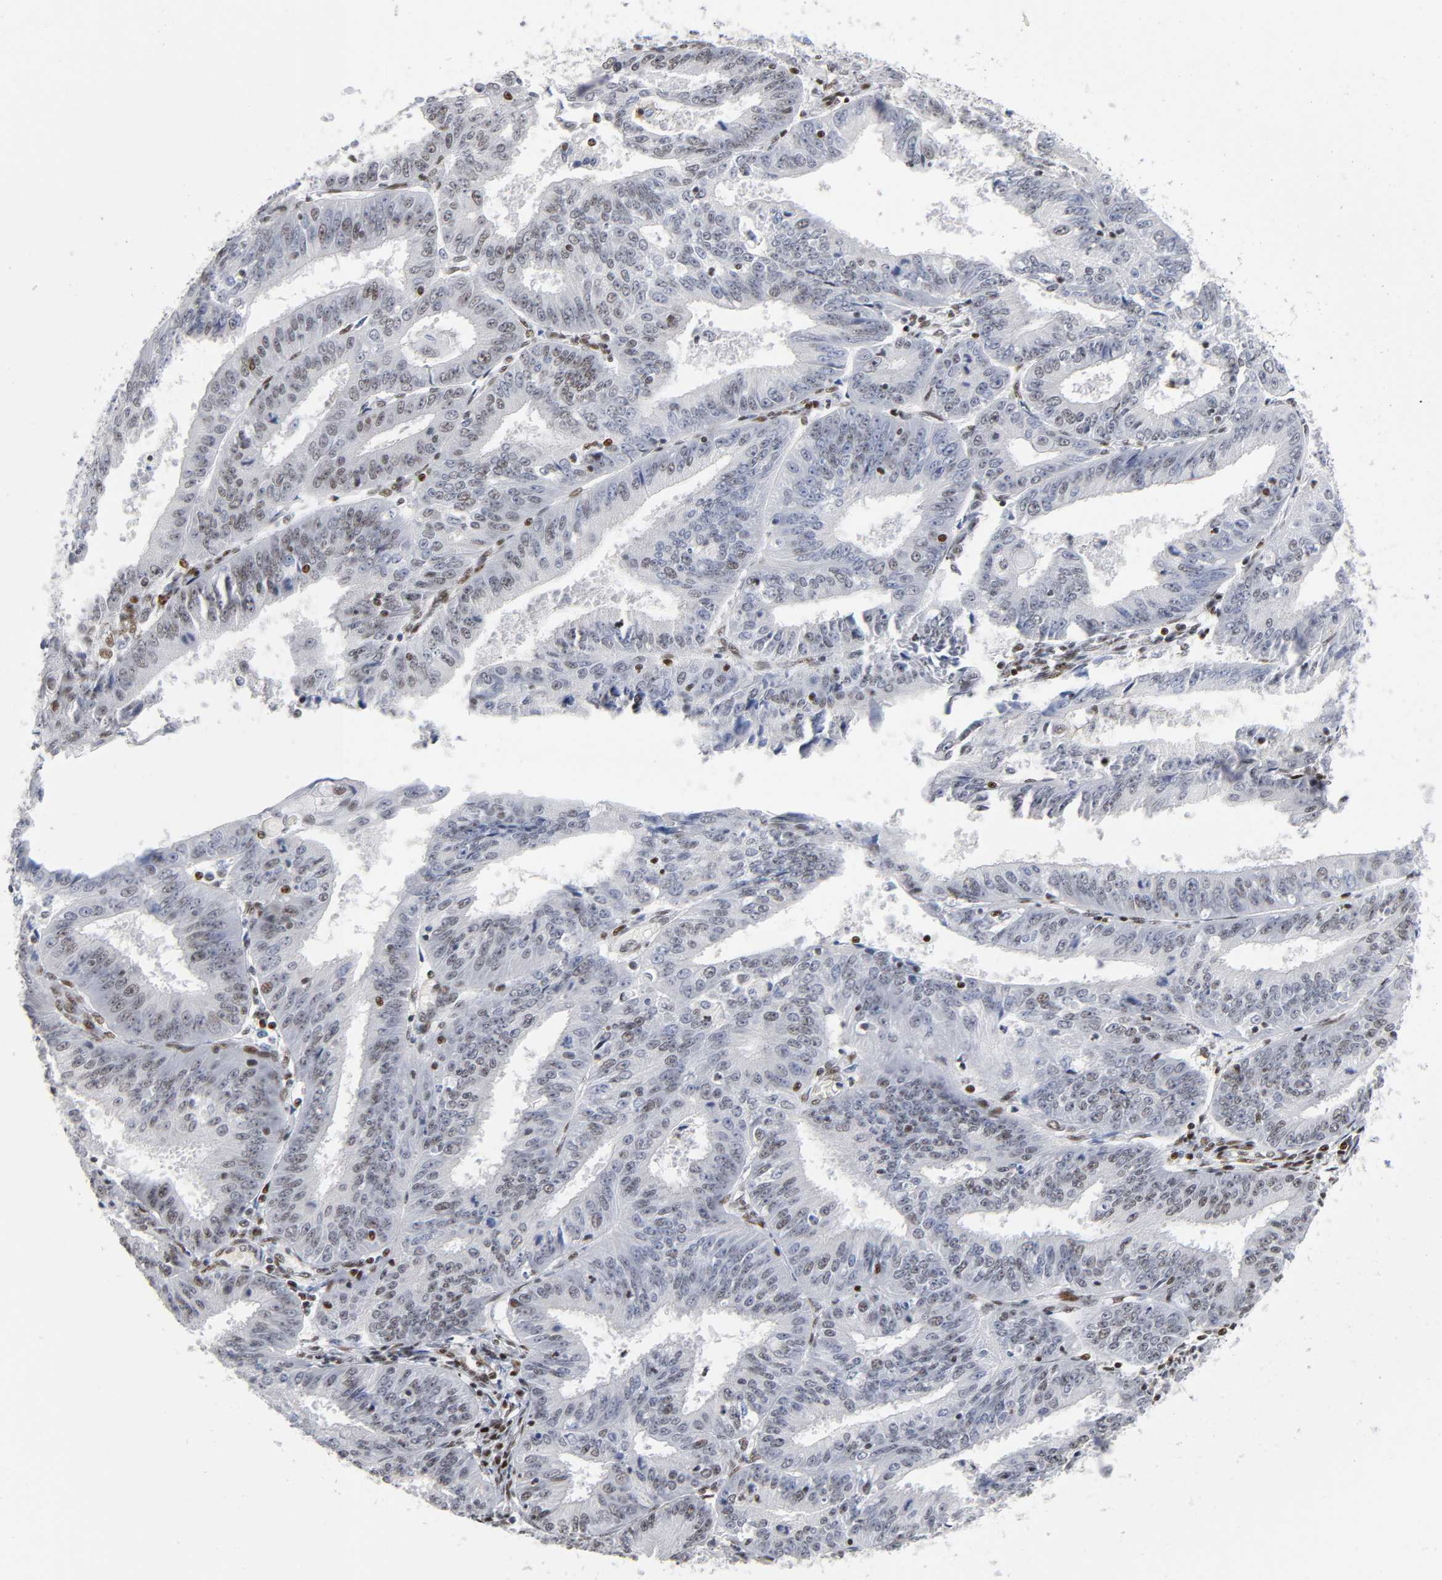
{"staining": {"intensity": "weak", "quantity": "25%-75%", "location": "nuclear"}, "tissue": "endometrial cancer", "cell_type": "Tumor cells", "image_type": "cancer", "snomed": [{"axis": "morphology", "description": "Adenocarcinoma, NOS"}, {"axis": "topography", "description": "Endometrium"}], "caption": "Endometrial cancer tissue exhibits weak nuclear staining in approximately 25%-75% of tumor cells", "gene": "SP3", "patient": {"sex": "female", "age": 42}}